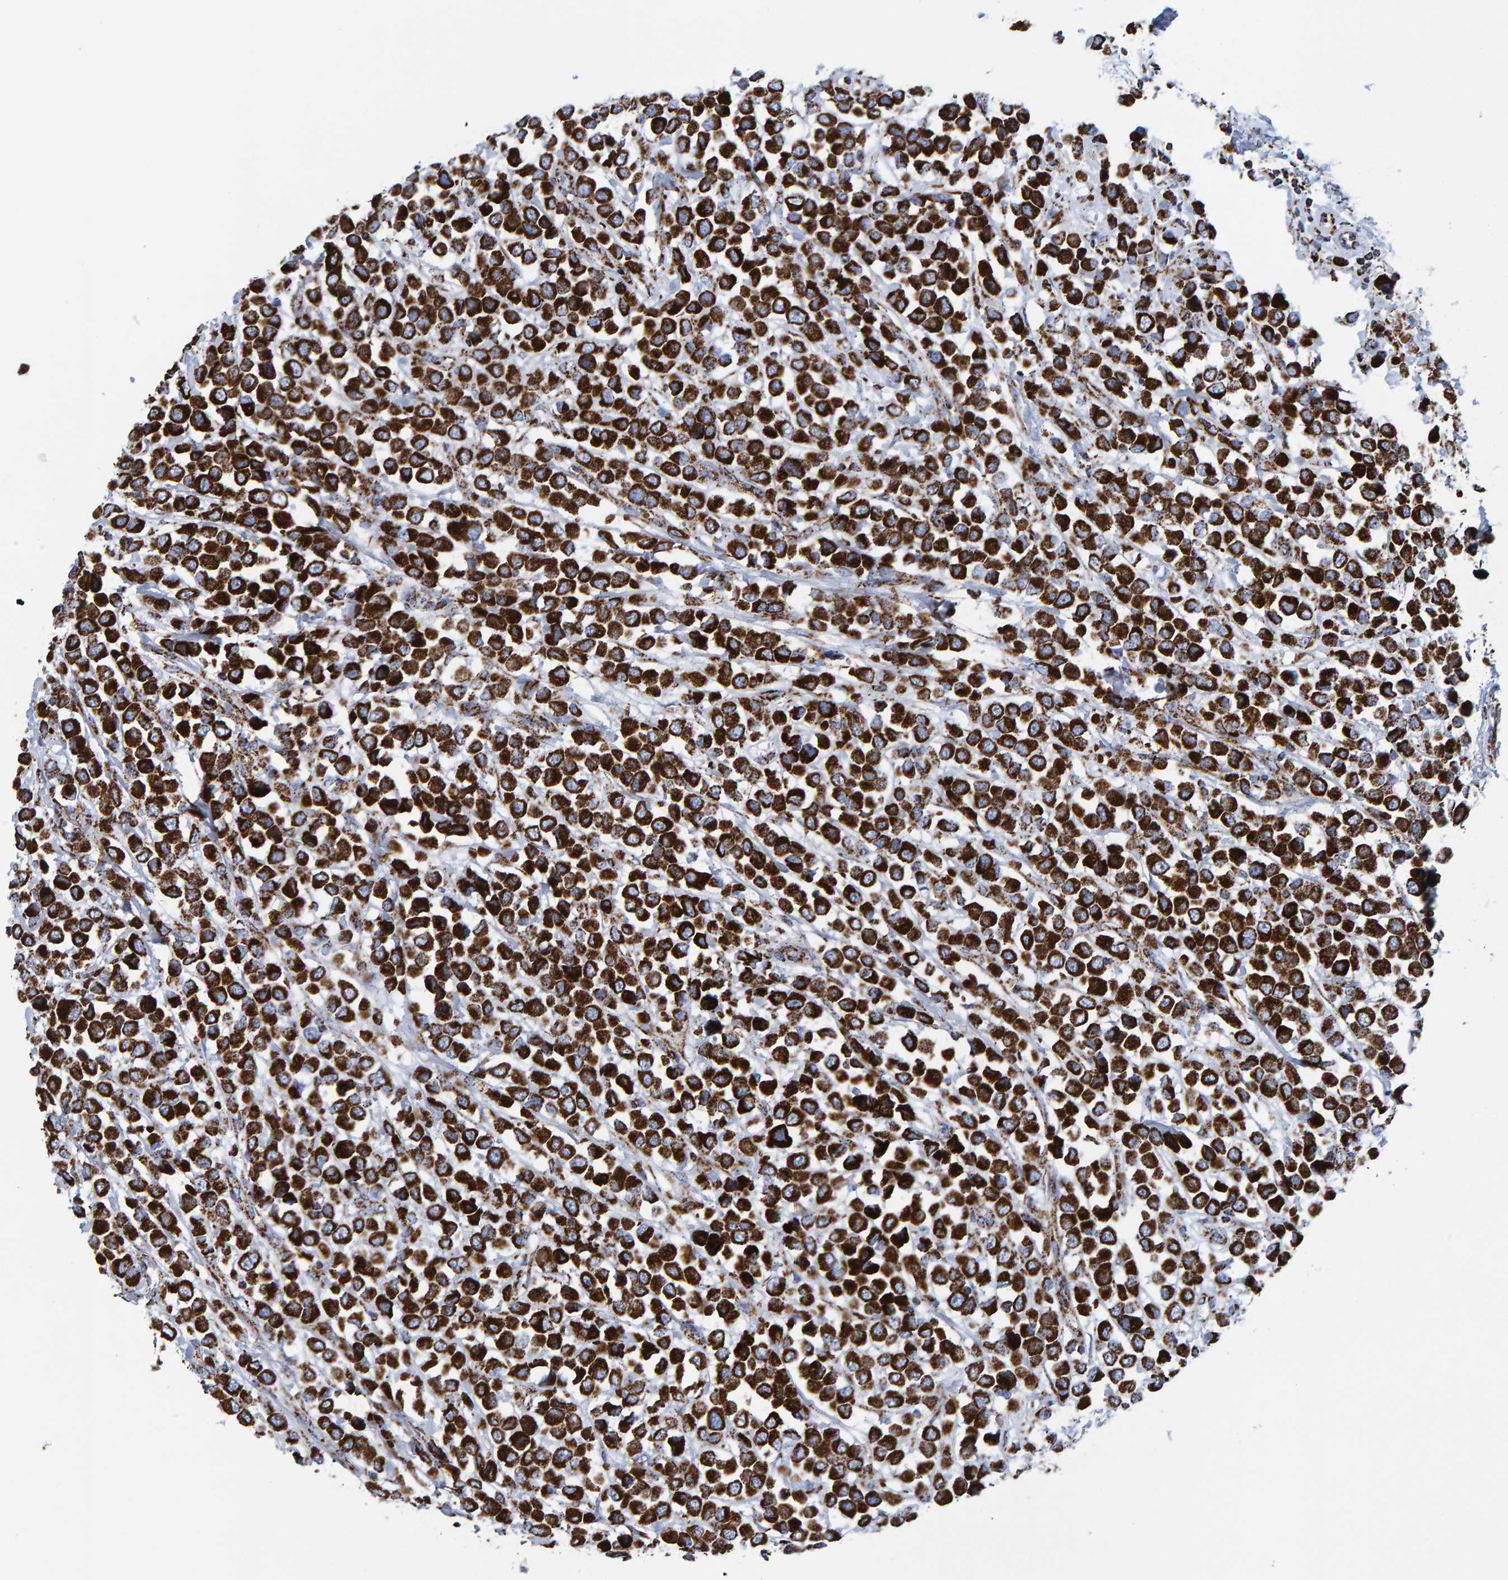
{"staining": {"intensity": "strong", "quantity": ">75%", "location": "cytoplasmic/membranous"}, "tissue": "breast cancer", "cell_type": "Tumor cells", "image_type": "cancer", "snomed": [{"axis": "morphology", "description": "Duct carcinoma"}, {"axis": "topography", "description": "Breast"}], "caption": "IHC micrograph of neoplastic tissue: breast cancer stained using IHC shows high levels of strong protein expression localized specifically in the cytoplasmic/membranous of tumor cells, appearing as a cytoplasmic/membranous brown color.", "gene": "ENSG00000262660", "patient": {"sex": "female", "age": 61}}